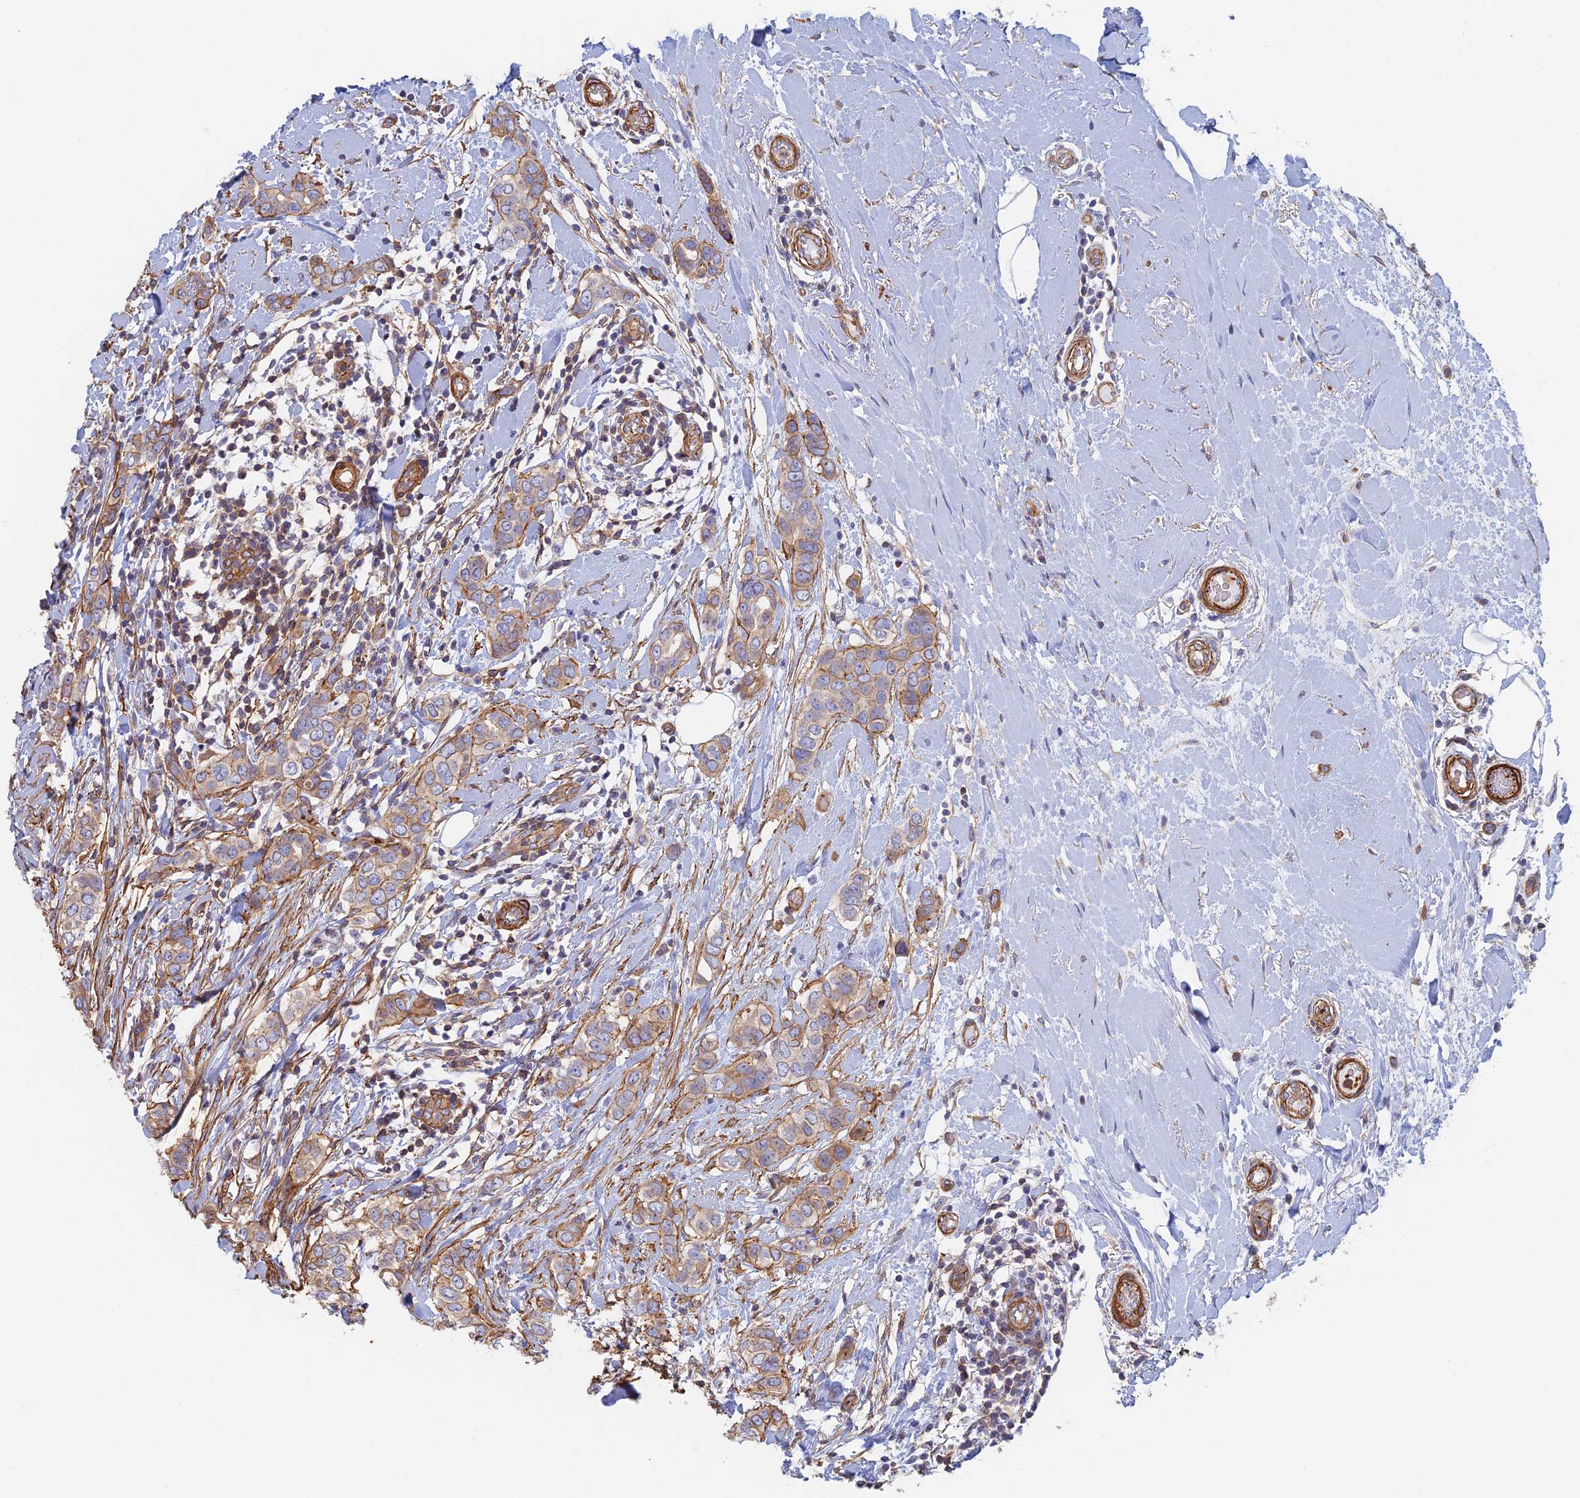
{"staining": {"intensity": "moderate", "quantity": "25%-75%", "location": "cytoplasmic/membranous"}, "tissue": "breast cancer", "cell_type": "Tumor cells", "image_type": "cancer", "snomed": [{"axis": "morphology", "description": "Lobular carcinoma"}, {"axis": "topography", "description": "Breast"}], "caption": "Breast lobular carcinoma tissue displays moderate cytoplasmic/membranous expression in about 25%-75% of tumor cells", "gene": "PAK4", "patient": {"sex": "female", "age": 51}}